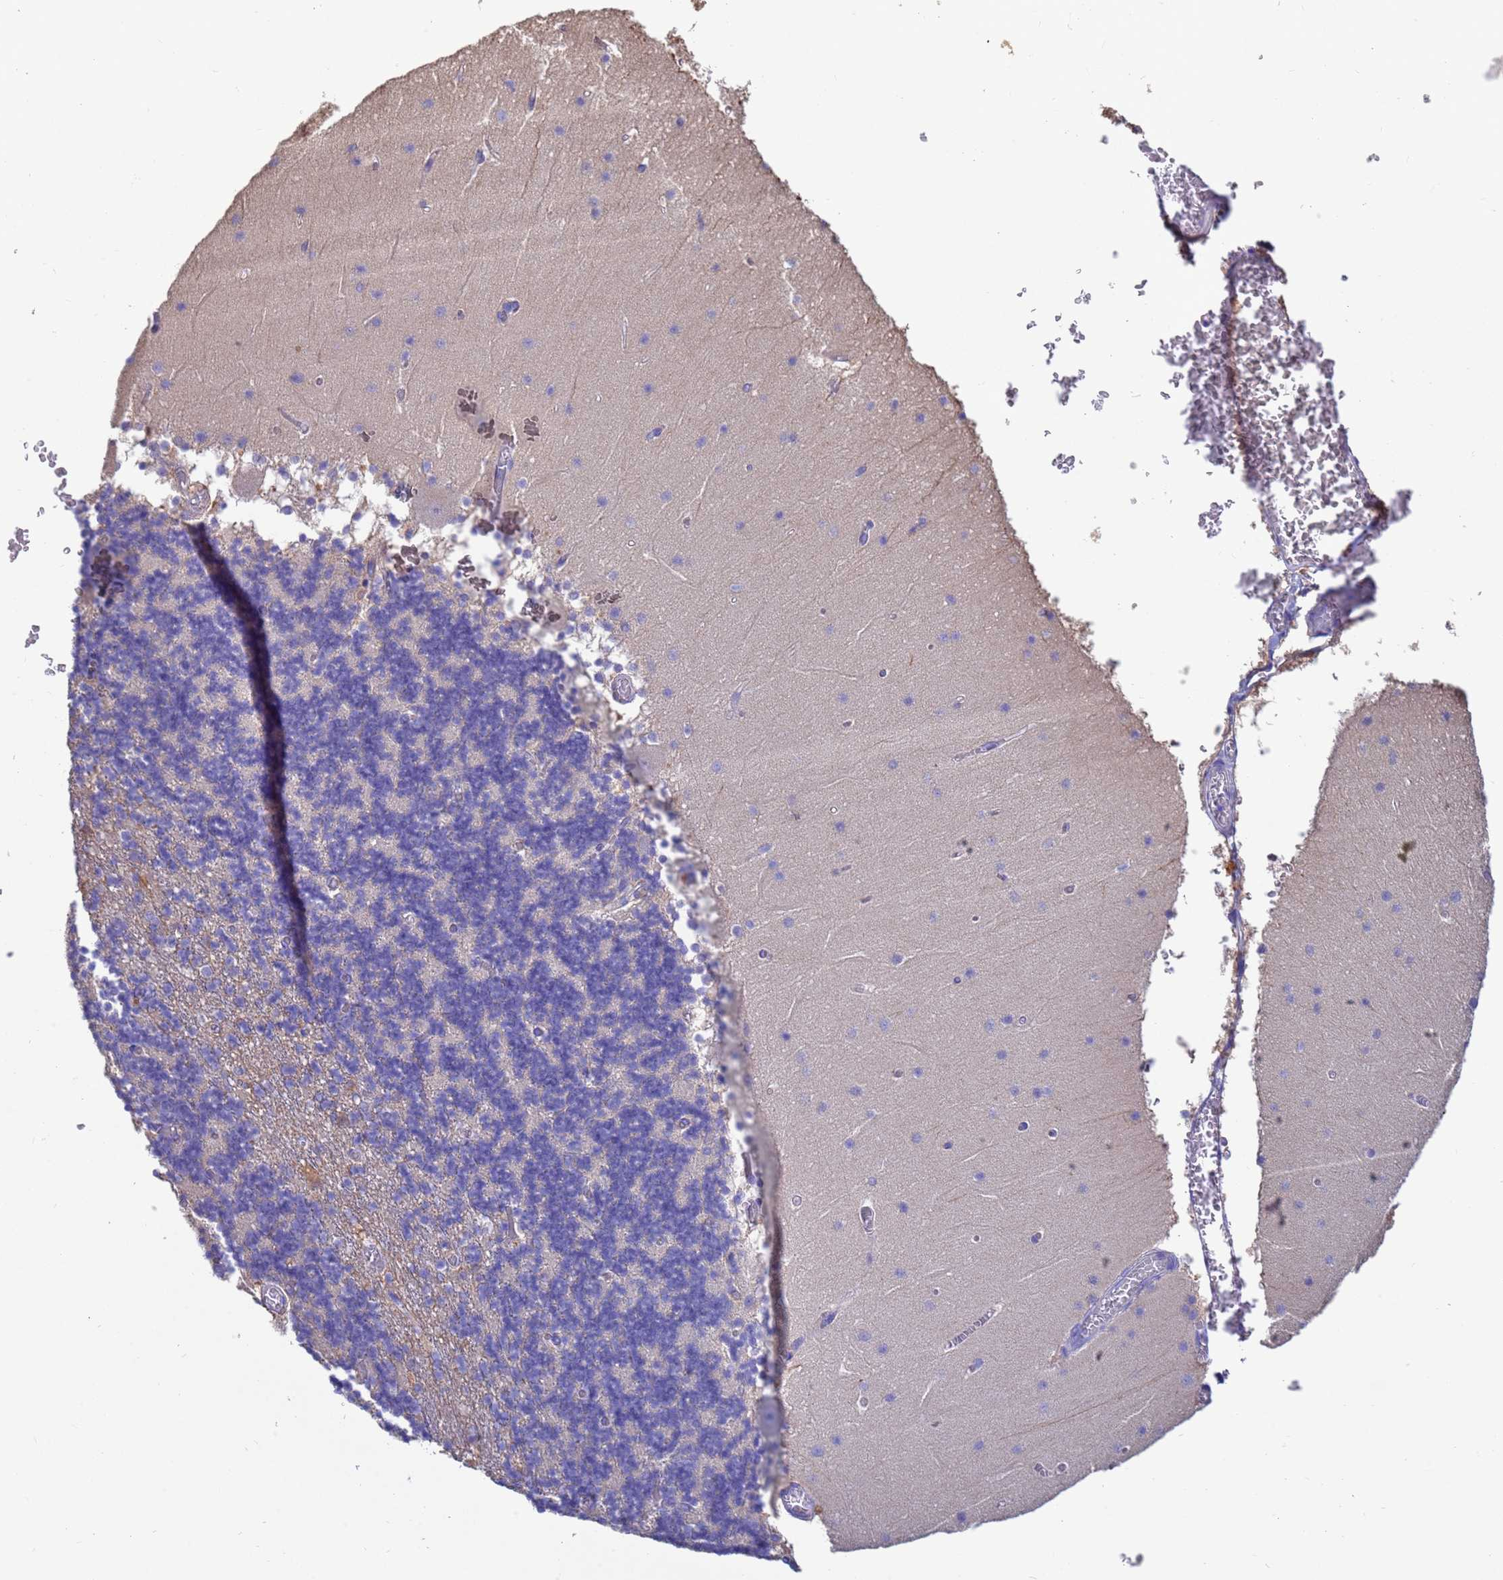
{"staining": {"intensity": "negative", "quantity": "none", "location": "none"}, "tissue": "cerebellum", "cell_type": "Cells in granular layer", "image_type": "normal", "snomed": [{"axis": "morphology", "description": "Normal tissue, NOS"}, {"axis": "topography", "description": "Cerebellum"}], "caption": "Cells in granular layer show no significant expression in benign cerebellum.", "gene": "SRL", "patient": {"sex": "female", "age": 28}}